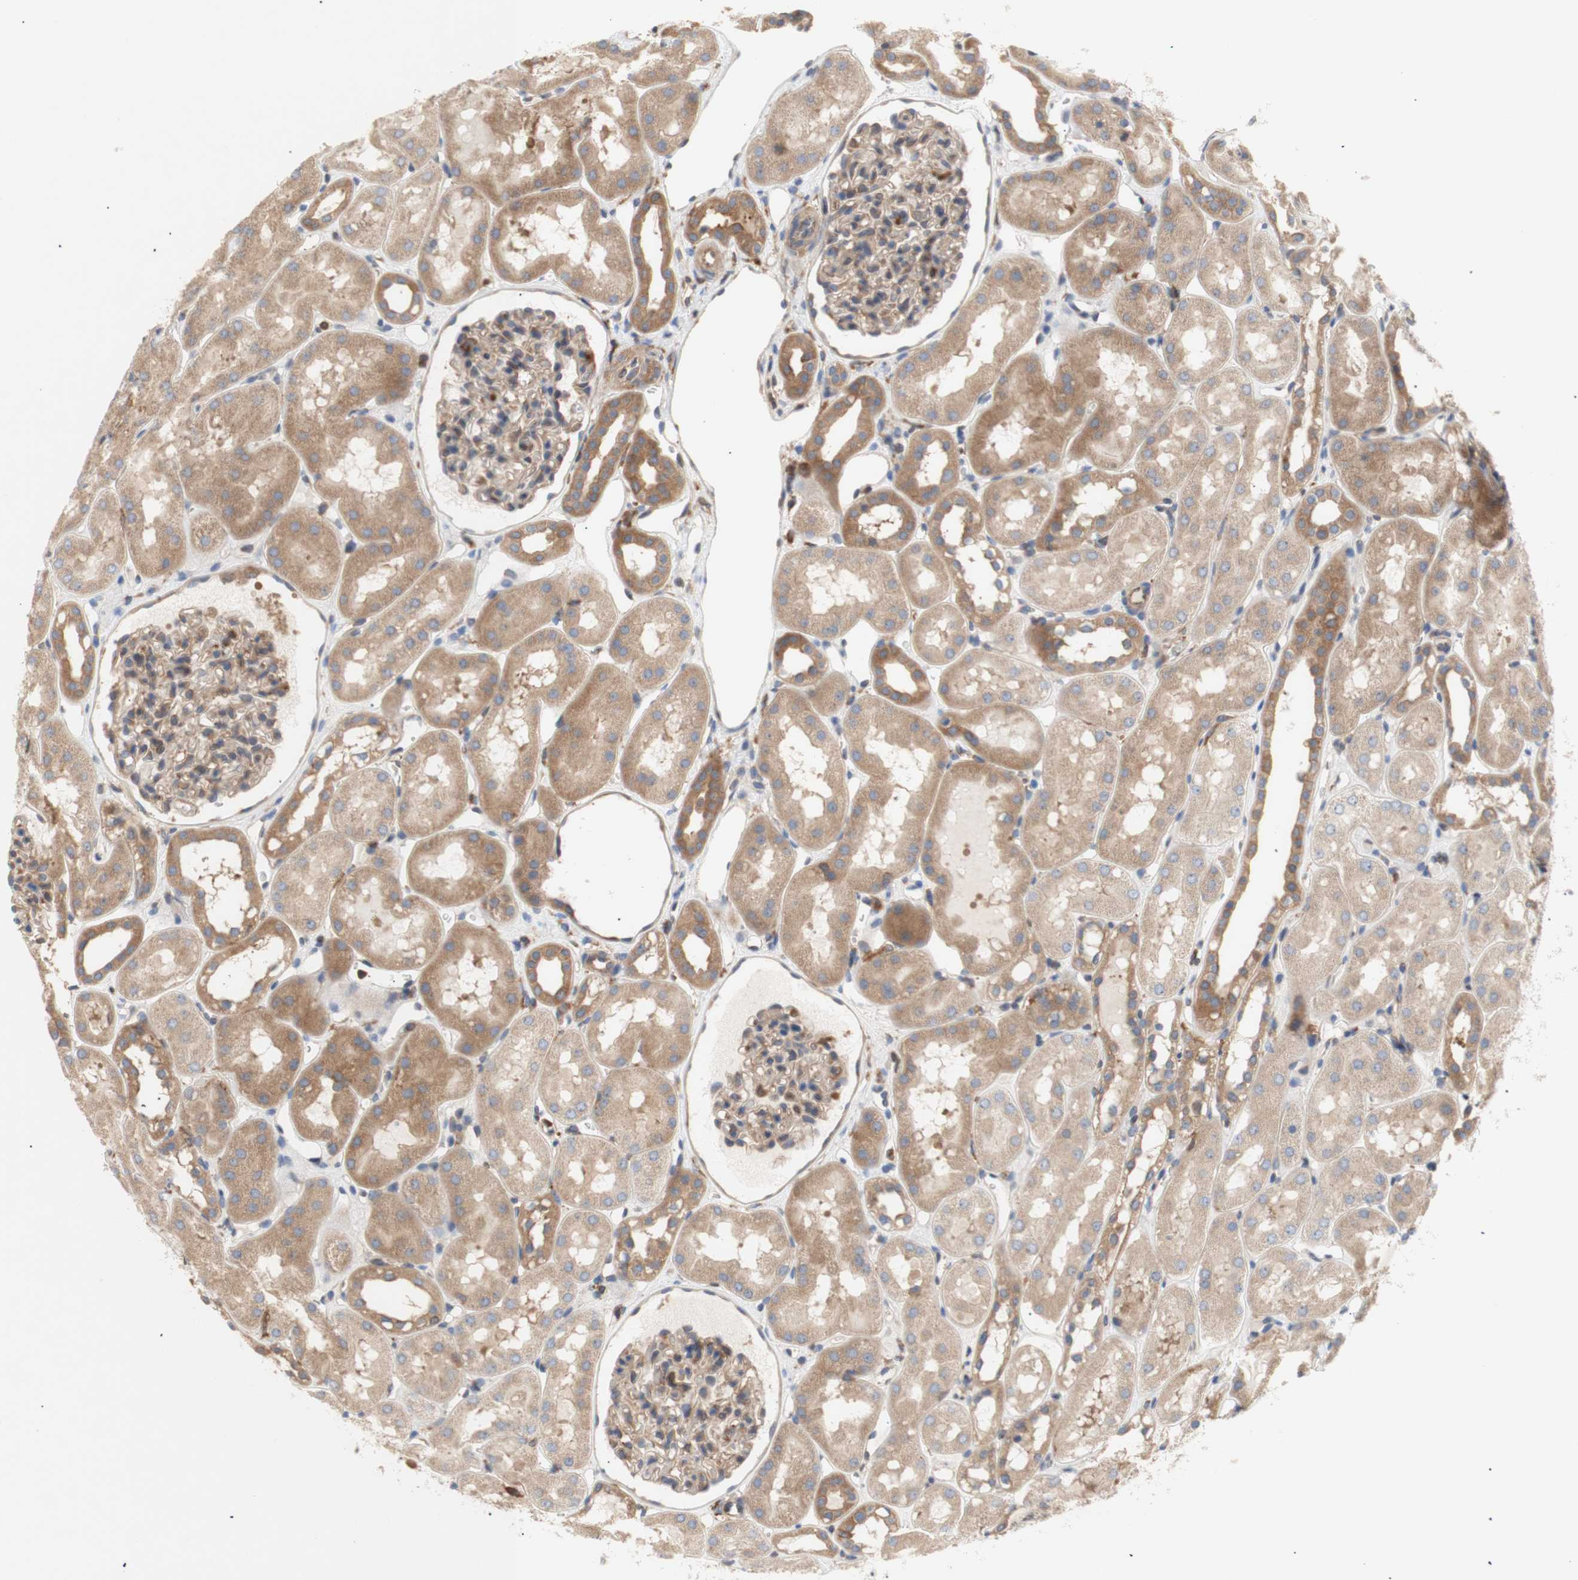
{"staining": {"intensity": "moderate", "quantity": "25%-75%", "location": "cytoplasmic/membranous"}, "tissue": "kidney", "cell_type": "Cells in glomeruli", "image_type": "normal", "snomed": [{"axis": "morphology", "description": "Normal tissue, NOS"}, {"axis": "topography", "description": "Kidney"}, {"axis": "topography", "description": "Urinary bladder"}], "caption": "Immunohistochemical staining of benign human kidney exhibits 25%-75% levels of moderate cytoplasmic/membranous protein positivity in approximately 25%-75% of cells in glomeruli. Immunohistochemistry (ihc) stains the protein of interest in brown and the nuclei are stained blue.", "gene": "IKBKG", "patient": {"sex": "male", "age": 16}}